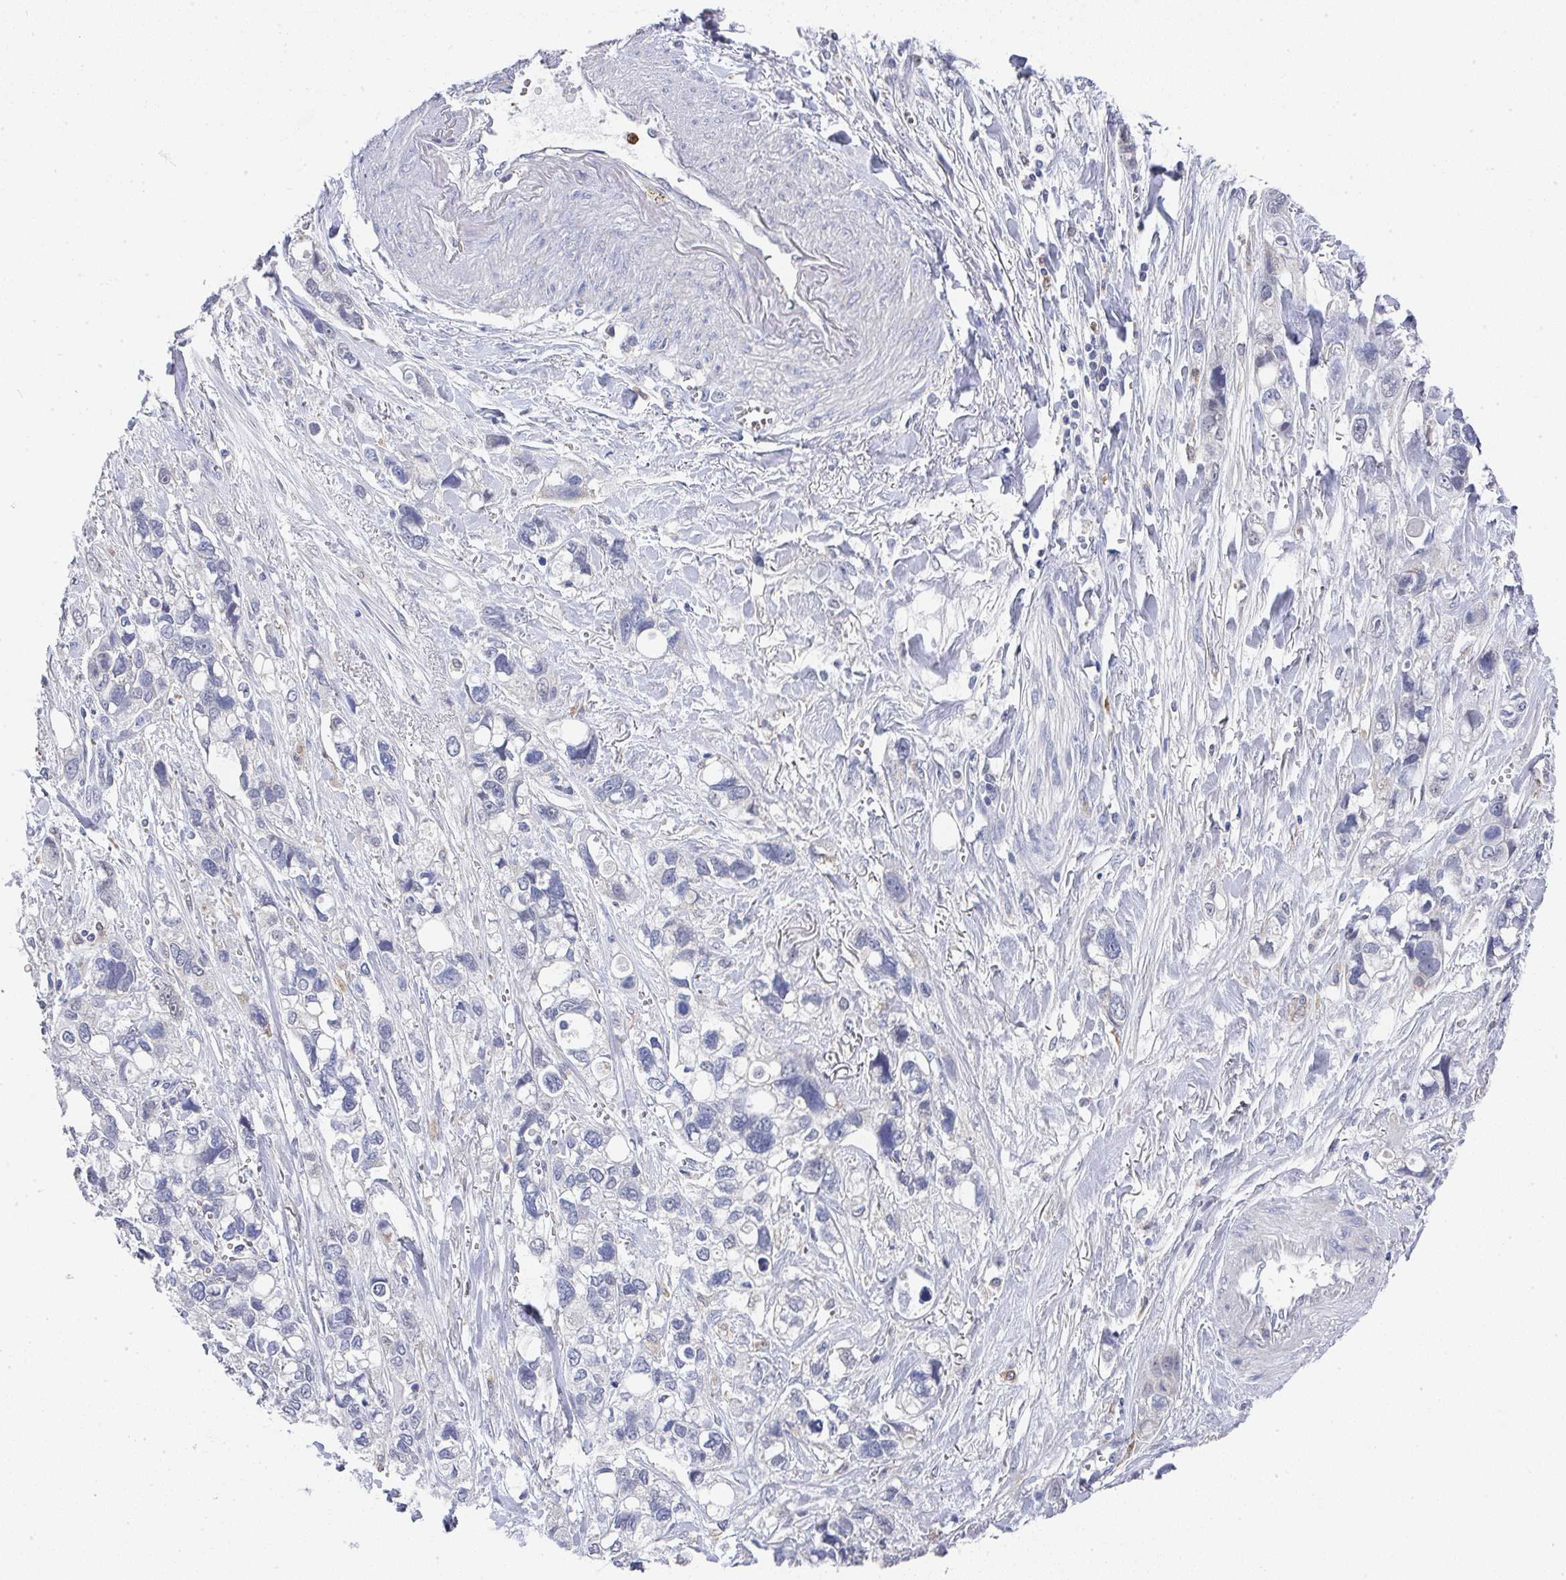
{"staining": {"intensity": "negative", "quantity": "none", "location": "none"}, "tissue": "stomach cancer", "cell_type": "Tumor cells", "image_type": "cancer", "snomed": [{"axis": "morphology", "description": "Adenocarcinoma, NOS"}, {"axis": "topography", "description": "Stomach, upper"}], "caption": "Immunohistochemistry image of neoplastic tissue: human stomach cancer stained with DAB shows no significant protein positivity in tumor cells.", "gene": "NCF1", "patient": {"sex": "female", "age": 81}}